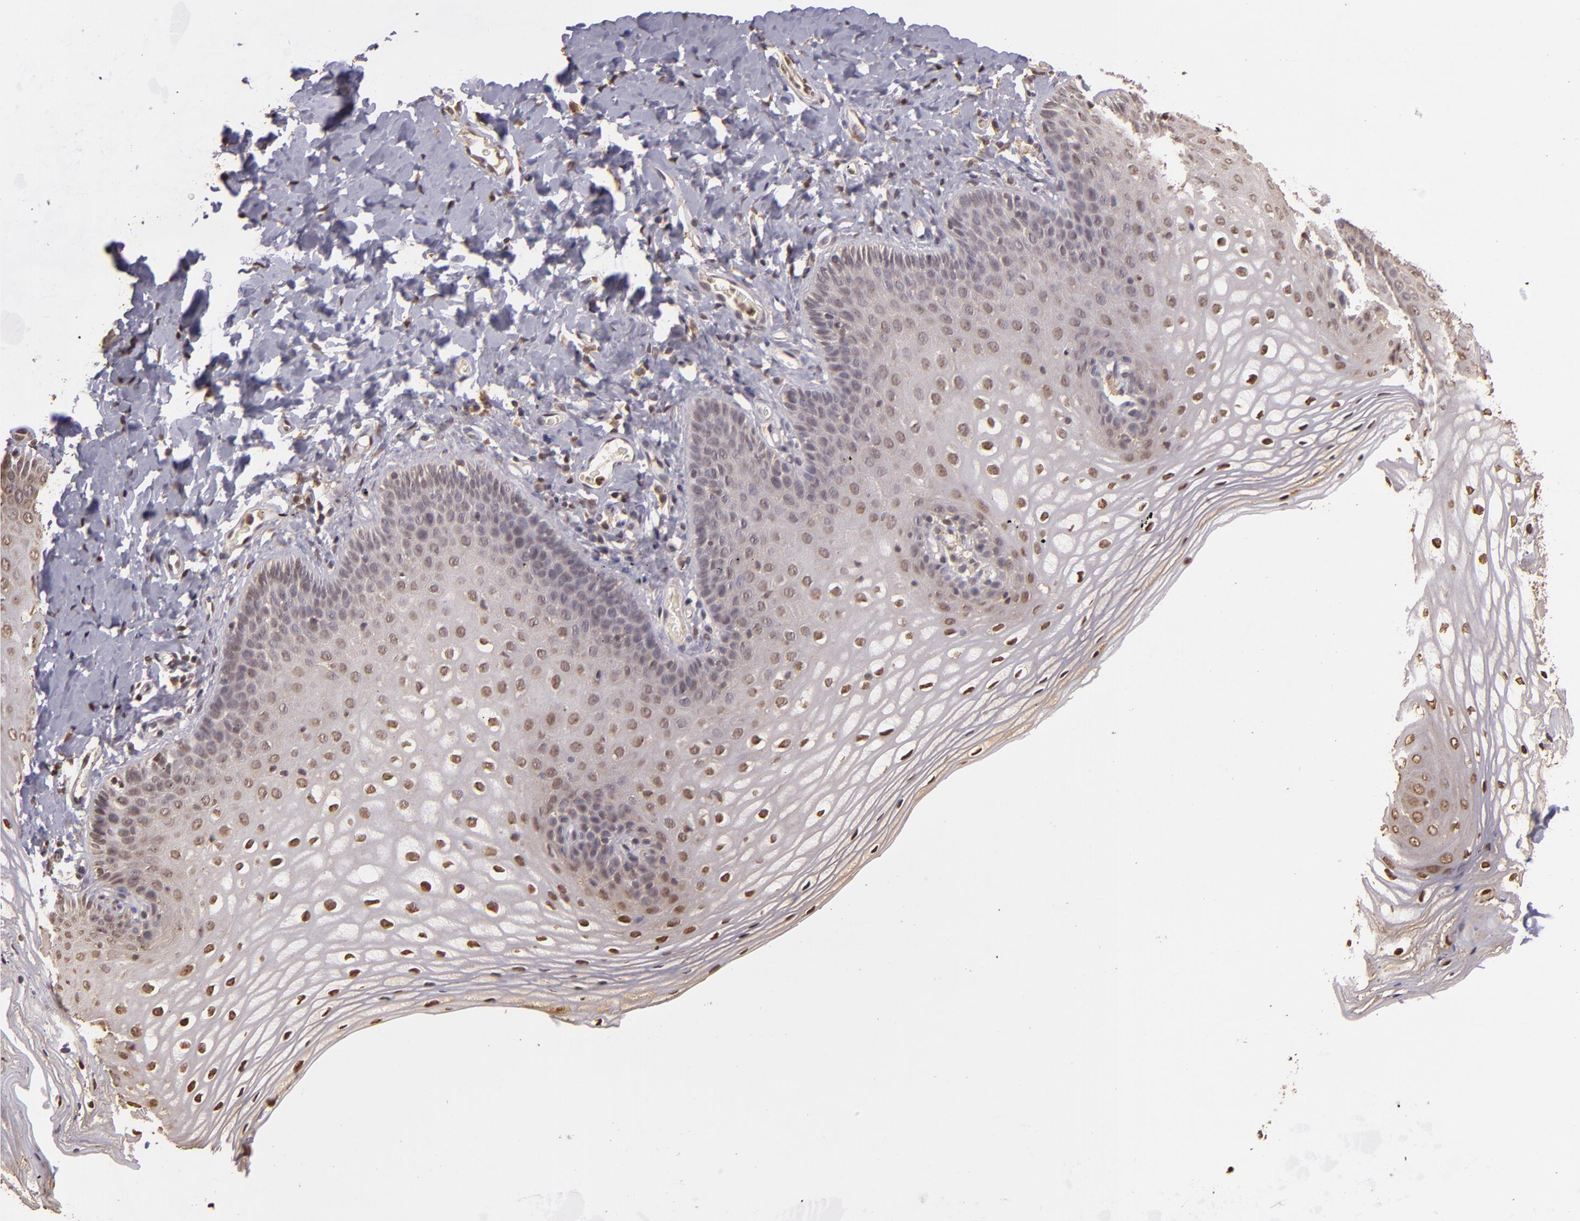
{"staining": {"intensity": "weak", "quantity": "25%-75%", "location": "nuclear"}, "tissue": "vagina", "cell_type": "Squamous epithelial cells", "image_type": "normal", "snomed": [{"axis": "morphology", "description": "Normal tissue, NOS"}, {"axis": "topography", "description": "Vagina"}], "caption": "An image of vagina stained for a protein reveals weak nuclear brown staining in squamous epithelial cells.", "gene": "ARPC2", "patient": {"sex": "female", "age": 55}}